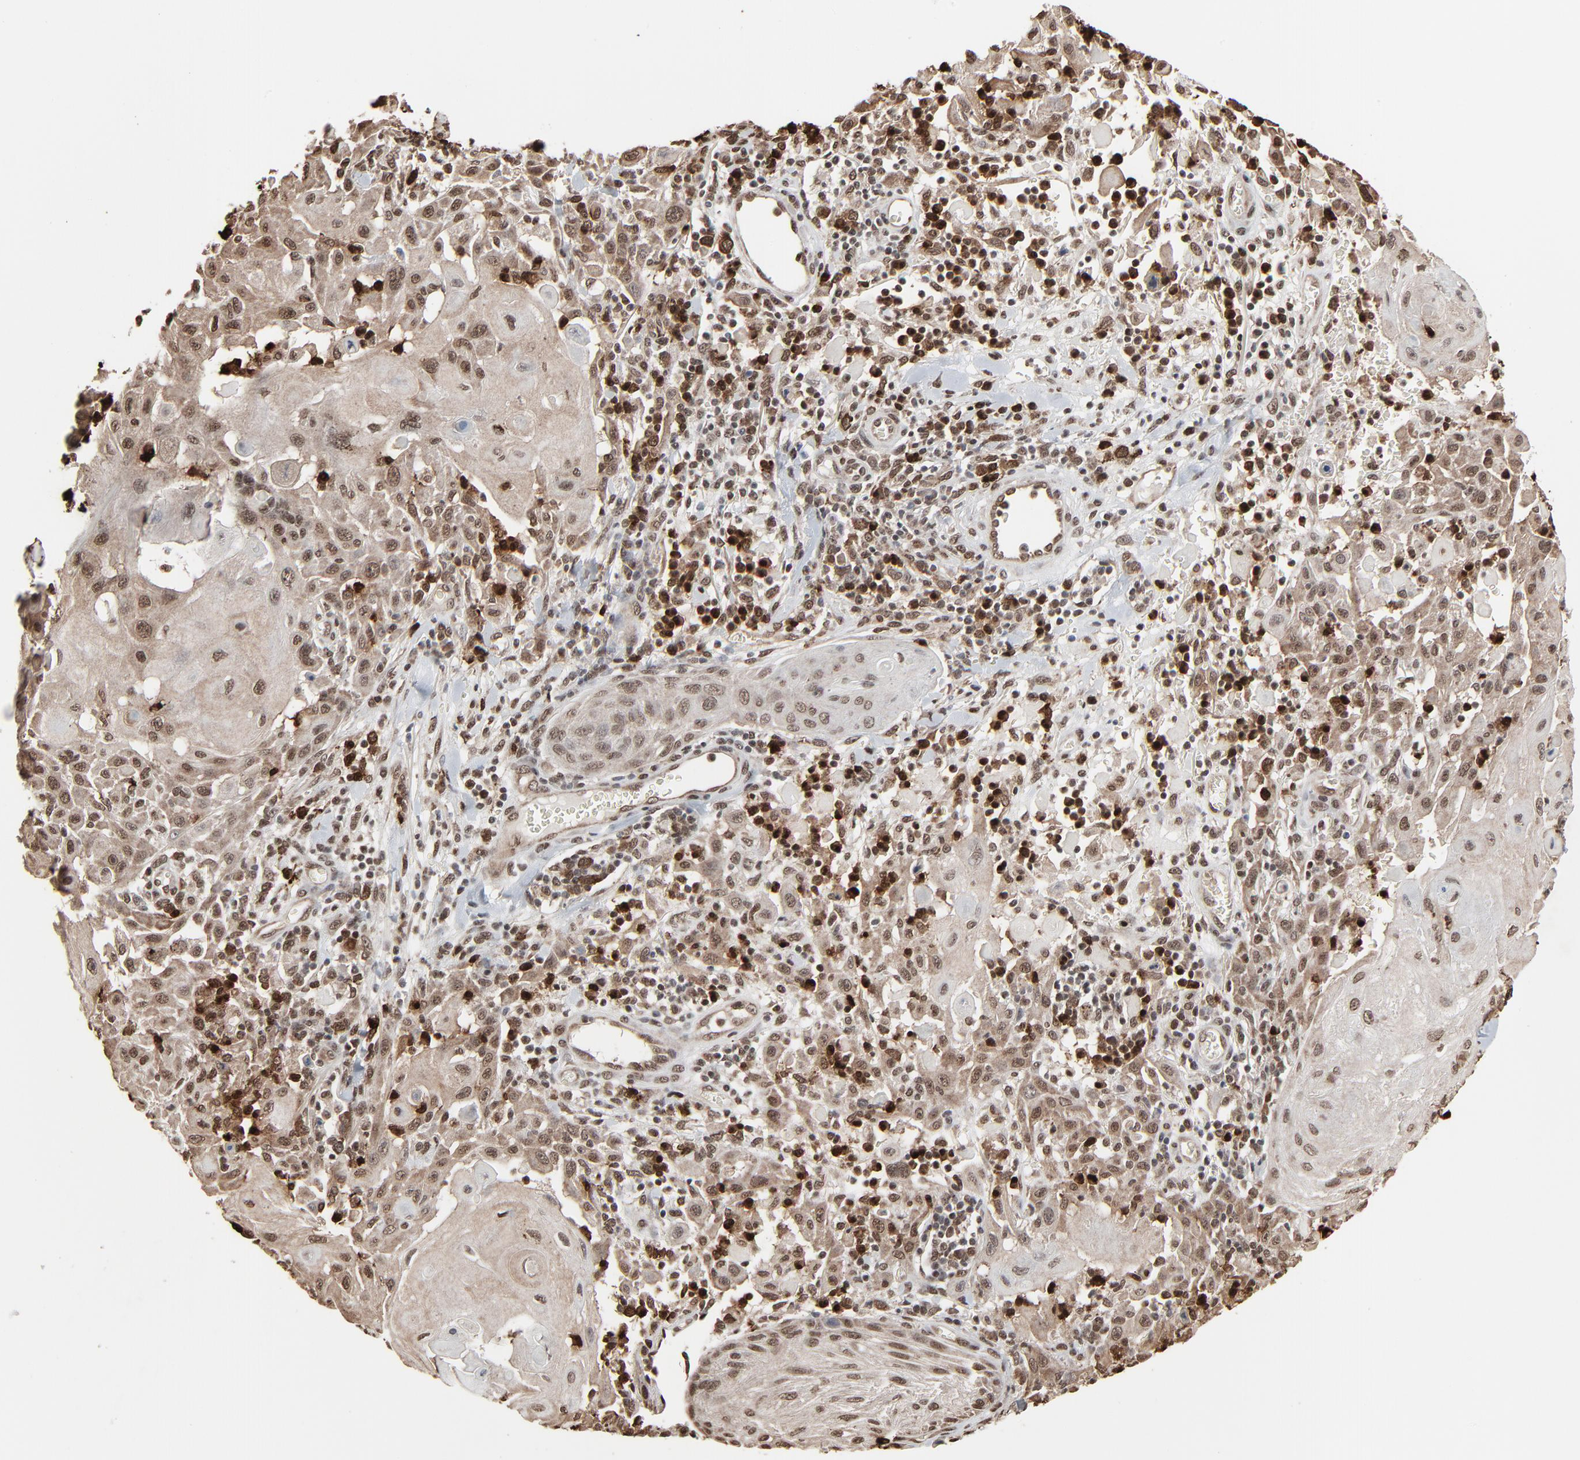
{"staining": {"intensity": "moderate", "quantity": ">75%", "location": "cytoplasmic/membranous,nuclear"}, "tissue": "skin cancer", "cell_type": "Tumor cells", "image_type": "cancer", "snomed": [{"axis": "morphology", "description": "Squamous cell carcinoma, NOS"}, {"axis": "topography", "description": "Skin"}], "caption": "Tumor cells reveal medium levels of moderate cytoplasmic/membranous and nuclear positivity in approximately >75% of cells in skin cancer.", "gene": "MEIS2", "patient": {"sex": "male", "age": 24}}